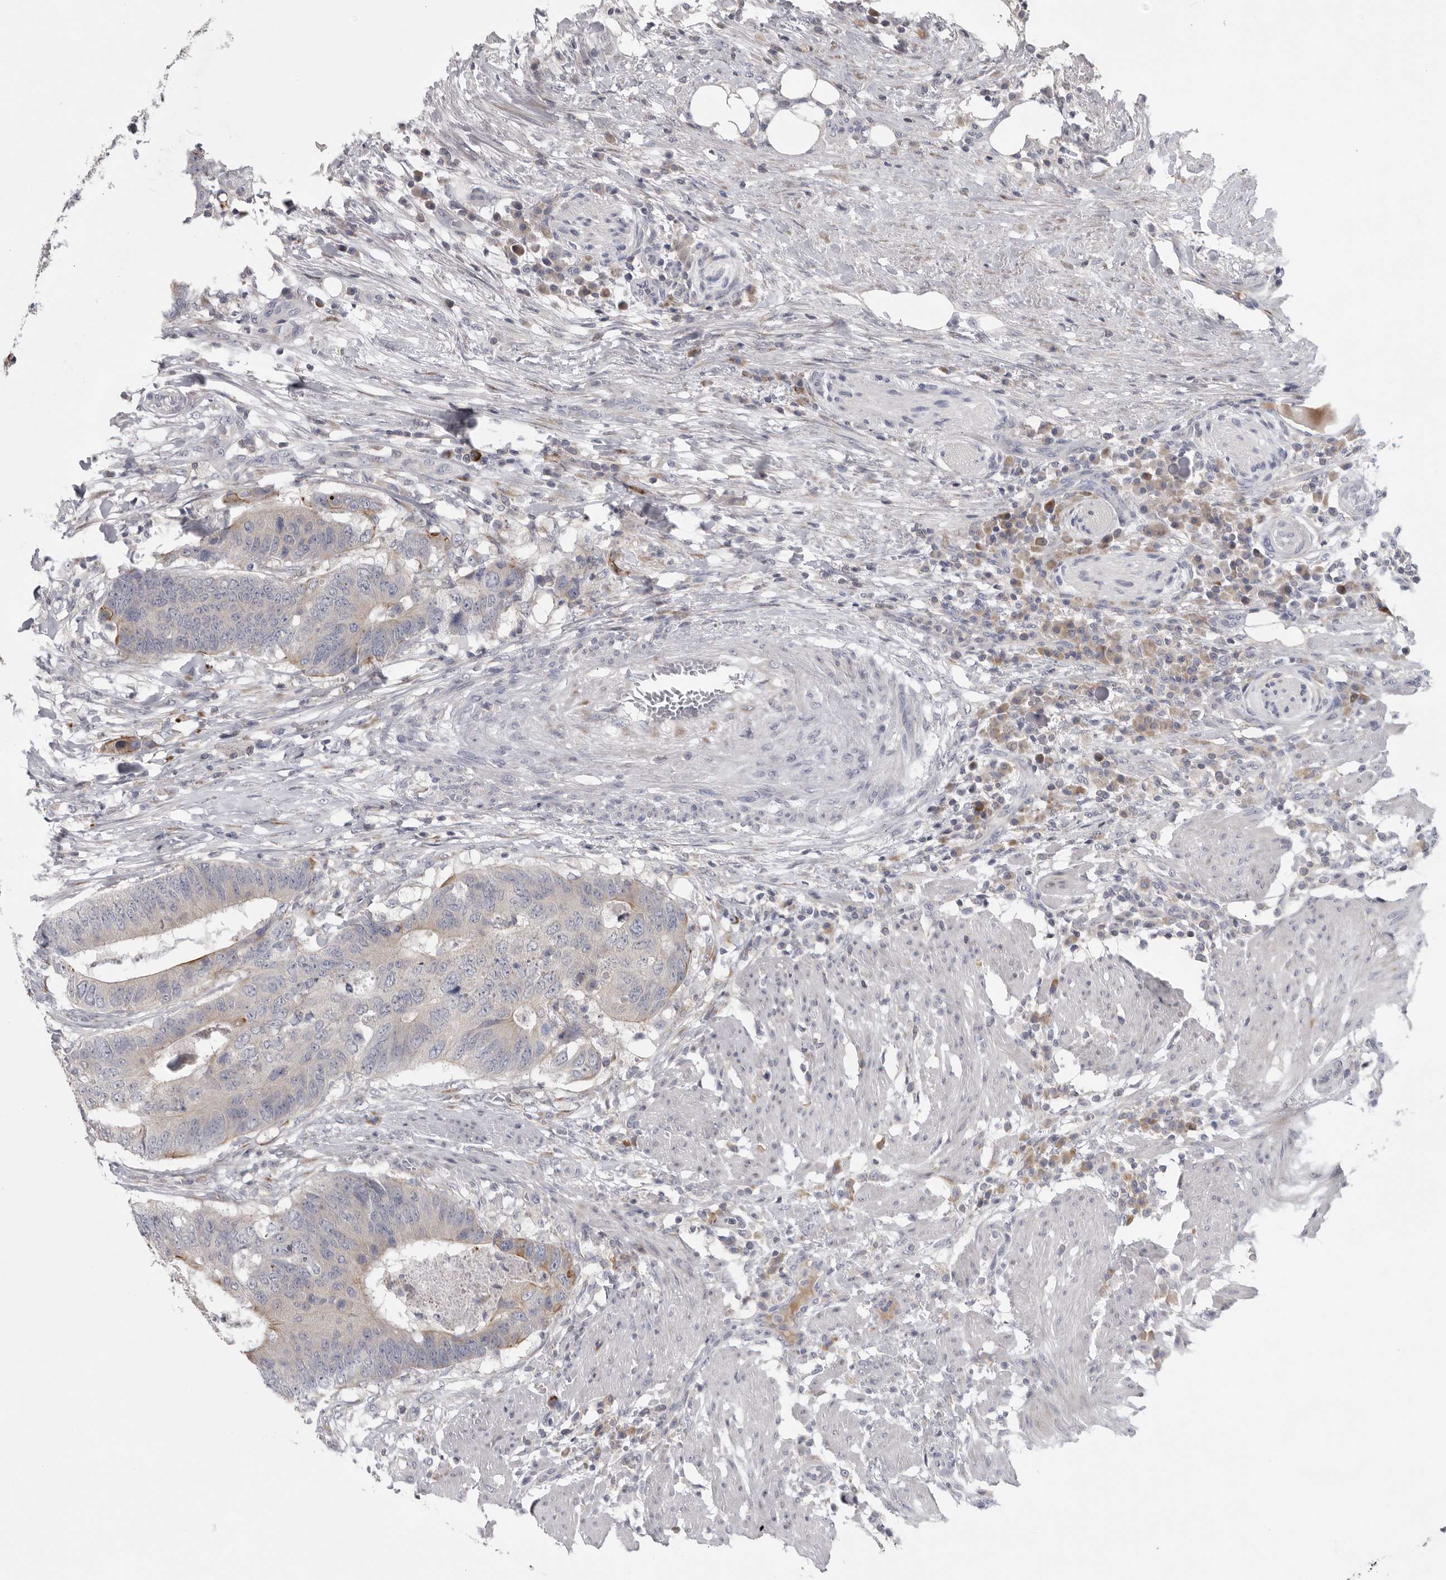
{"staining": {"intensity": "moderate", "quantity": "<25%", "location": "cytoplasmic/membranous"}, "tissue": "colorectal cancer", "cell_type": "Tumor cells", "image_type": "cancer", "snomed": [{"axis": "morphology", "description": "Adenocarcinoma, NOS"}, {"axis": "topography", "description": "Colon"}], "caption": "Immunohistochemical staining of colorectal cancer exhibits moderate cytoplasmic/membranous protein expression in about <25% of tumor cells.", "gene": "USP24", "patient": {"sex": "male", "age": 56}}